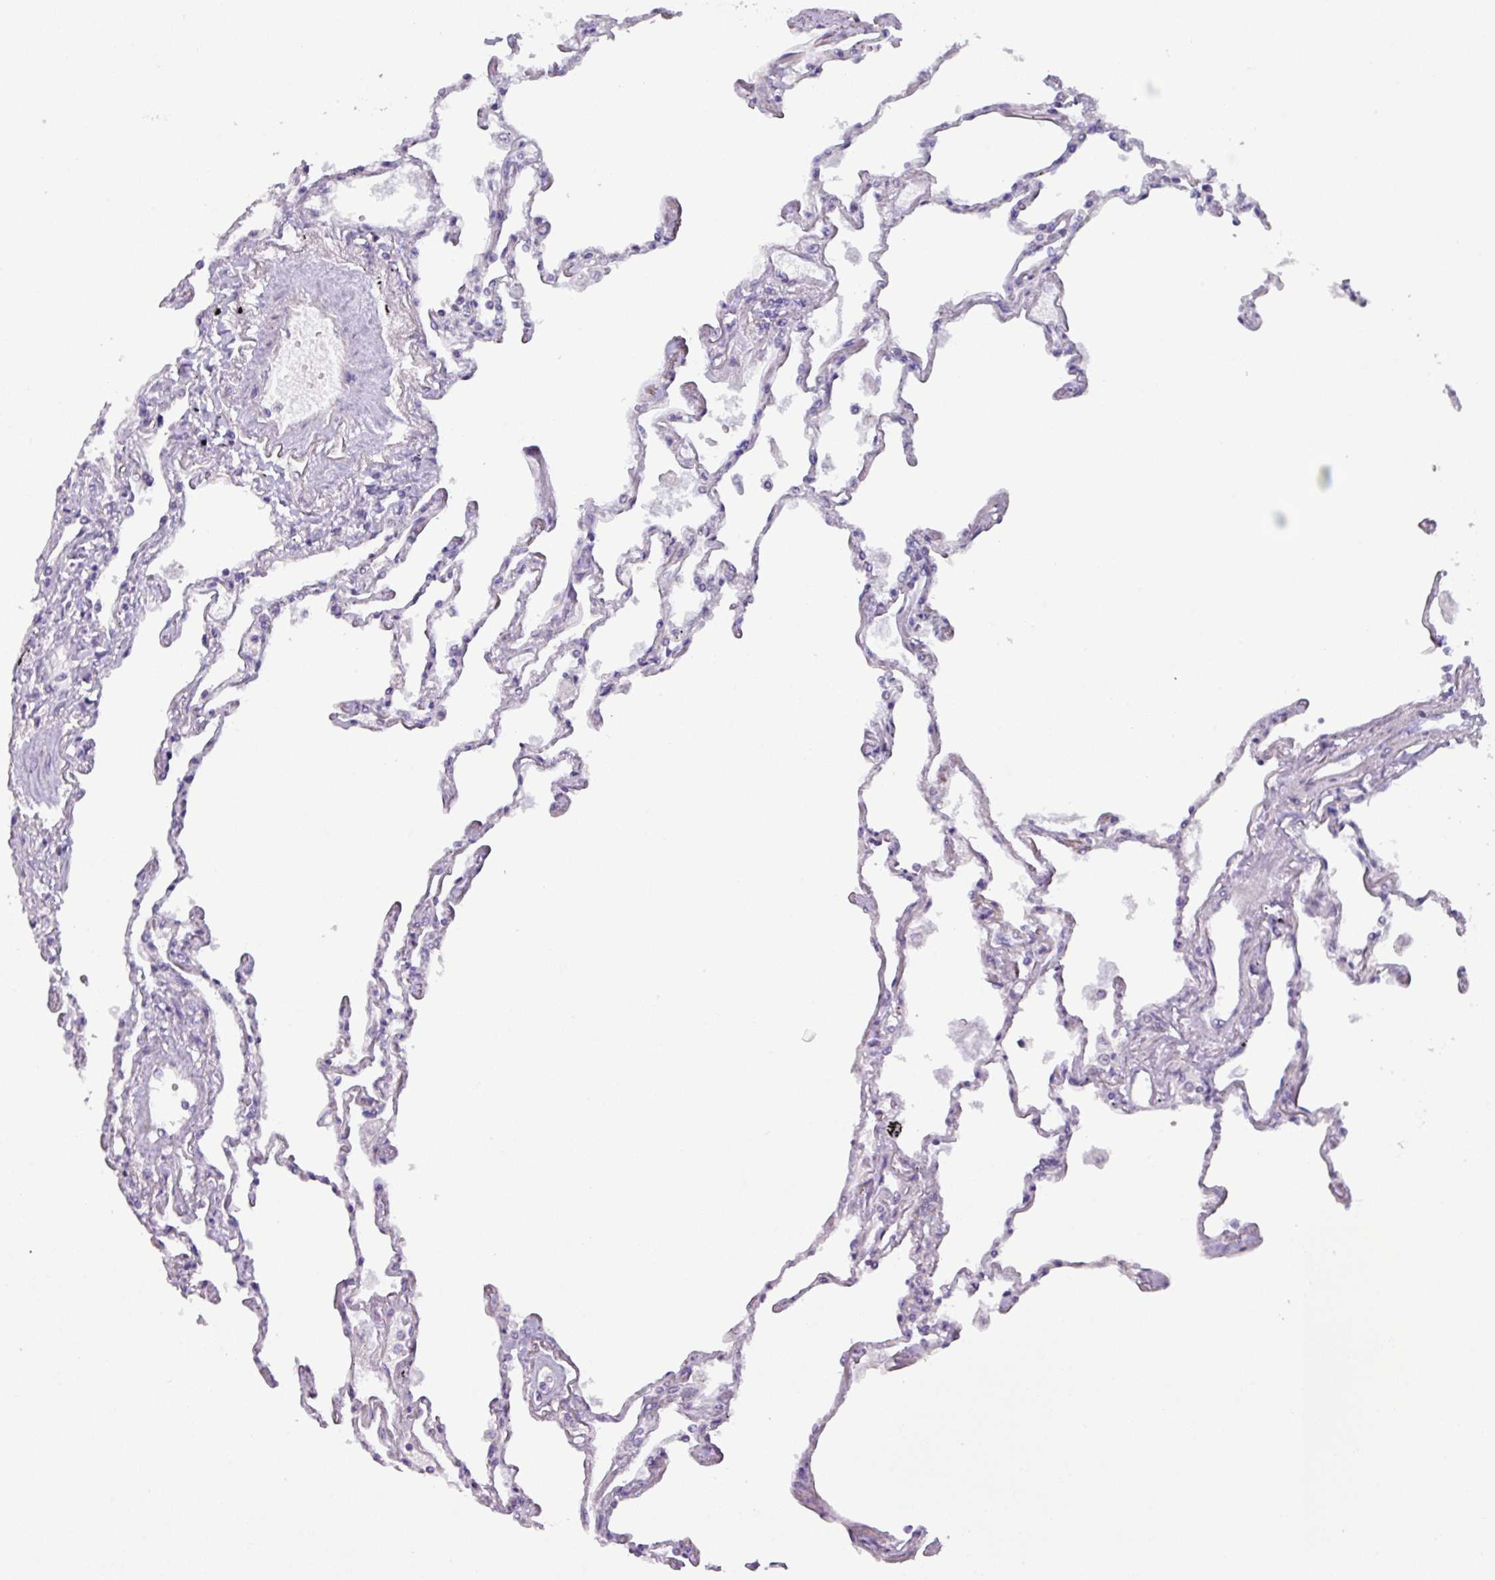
{"staining": {"intensity": "negative", "quantity": "none", "location": "none"}, "tissue": "lung", "cell_type": "Alveolar cells", "image_type": "normal", "snomed": [{"axis": "morphology", "description": "Normal tissue, NOS"}, {"axis": "topography", "description": "Lung"}], "caption": "Alveolar cells show no significant expression in normal lung. (DAB (3,3'-diaminobenzidine) immunohistochemistry, high magnification).", "gene": "RGS16", "patient": {"sex": "female", "age": 67}}